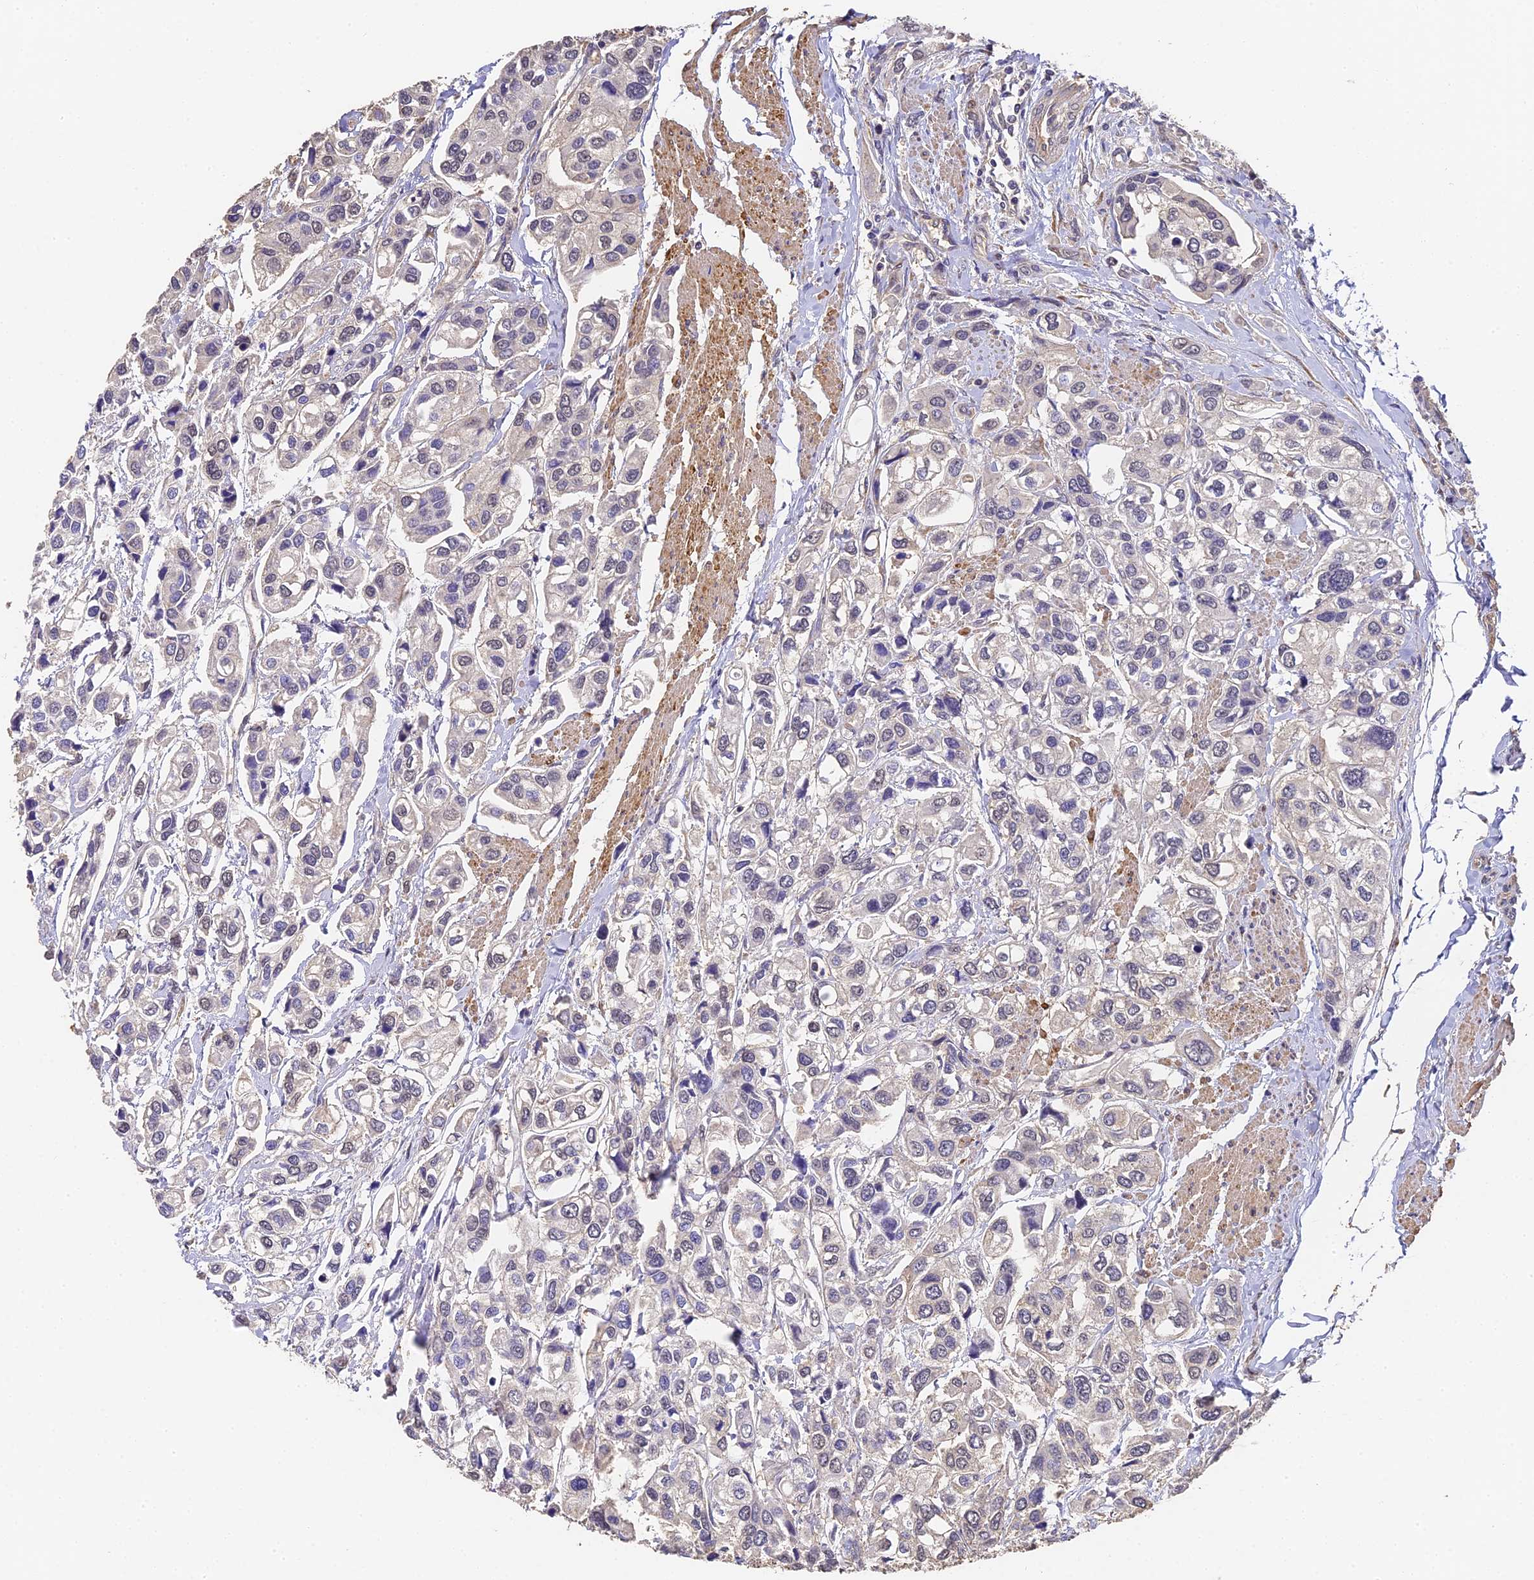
{"staining": {"intensity": "negative", "quantity": "none", "location": "none"}, "tissue": "urothelial cancer", "cell_type": "Tumor cells", "image_type": "cancer", "snomed": [{"axis": "morphology", "description": "Urothelial carcinoma, High grade"}, {"axis": "topography", "description": "Urinary bladder"}], "caption": "DAB immunohistochemical staining of human urothelial carcinoma (high-grade) reveals no significant expression in tumor cells.", "gene": "SLC11A1", "patient": {"sex": "male", "age": 67}}